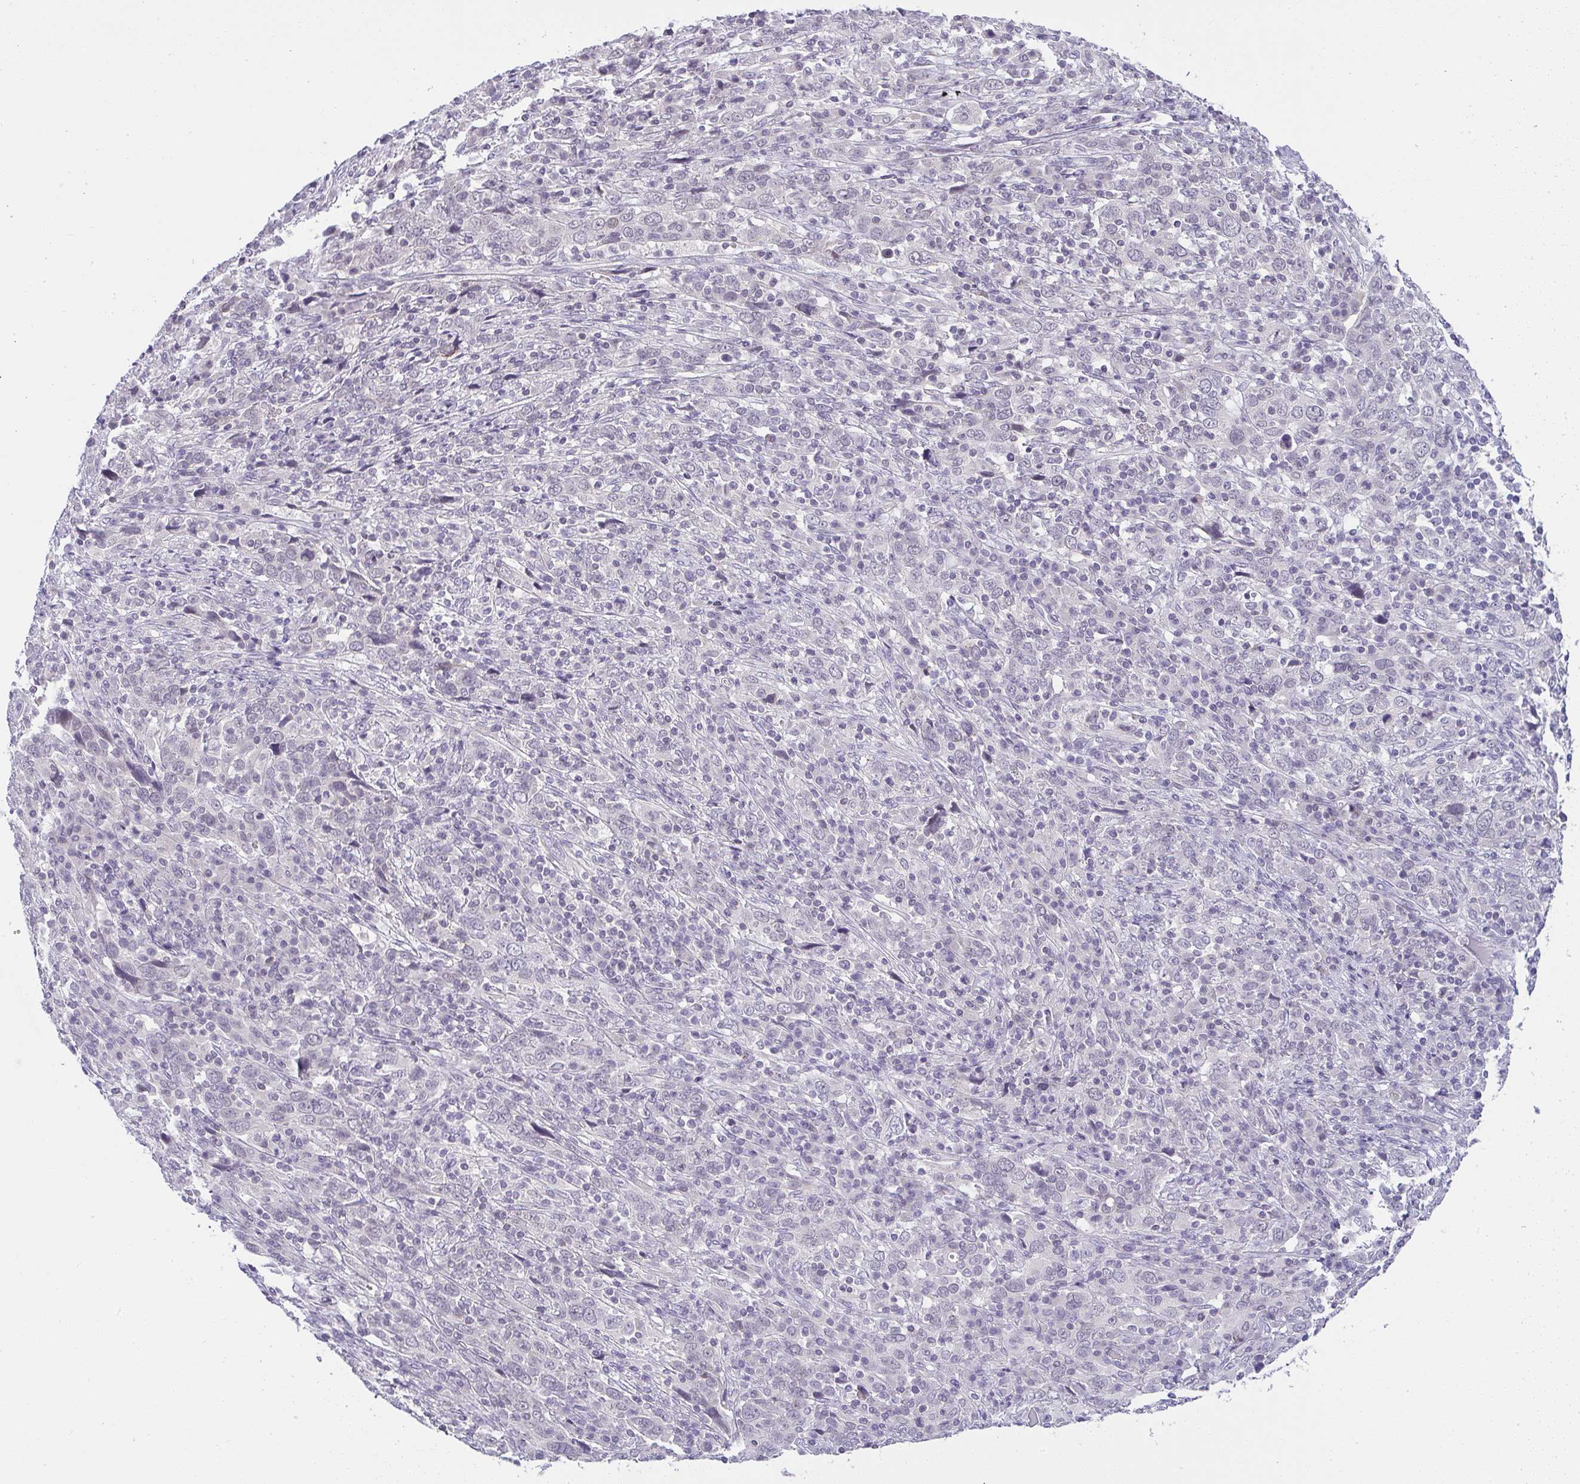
{"staining": {"intensity": "negative", "quantity": "none", "location": "none"}, "tissue": "cervical cancer", "cell_type": "Tumor cells", "image_type": "cancer", "snomed": [{"axis": "morphology", "description": "Squamous cell carcinoma, NOS"}, {"axis": "topography", "description": "Cervix"}], "caption": "An immunohistochemistry (IHC) photomicrograph of cervical cancer is shown. There is no staining in tumor cells of cervical cancer.", "gene": "CACNA1S", "patient": {"sex": "female", "age": 46}}